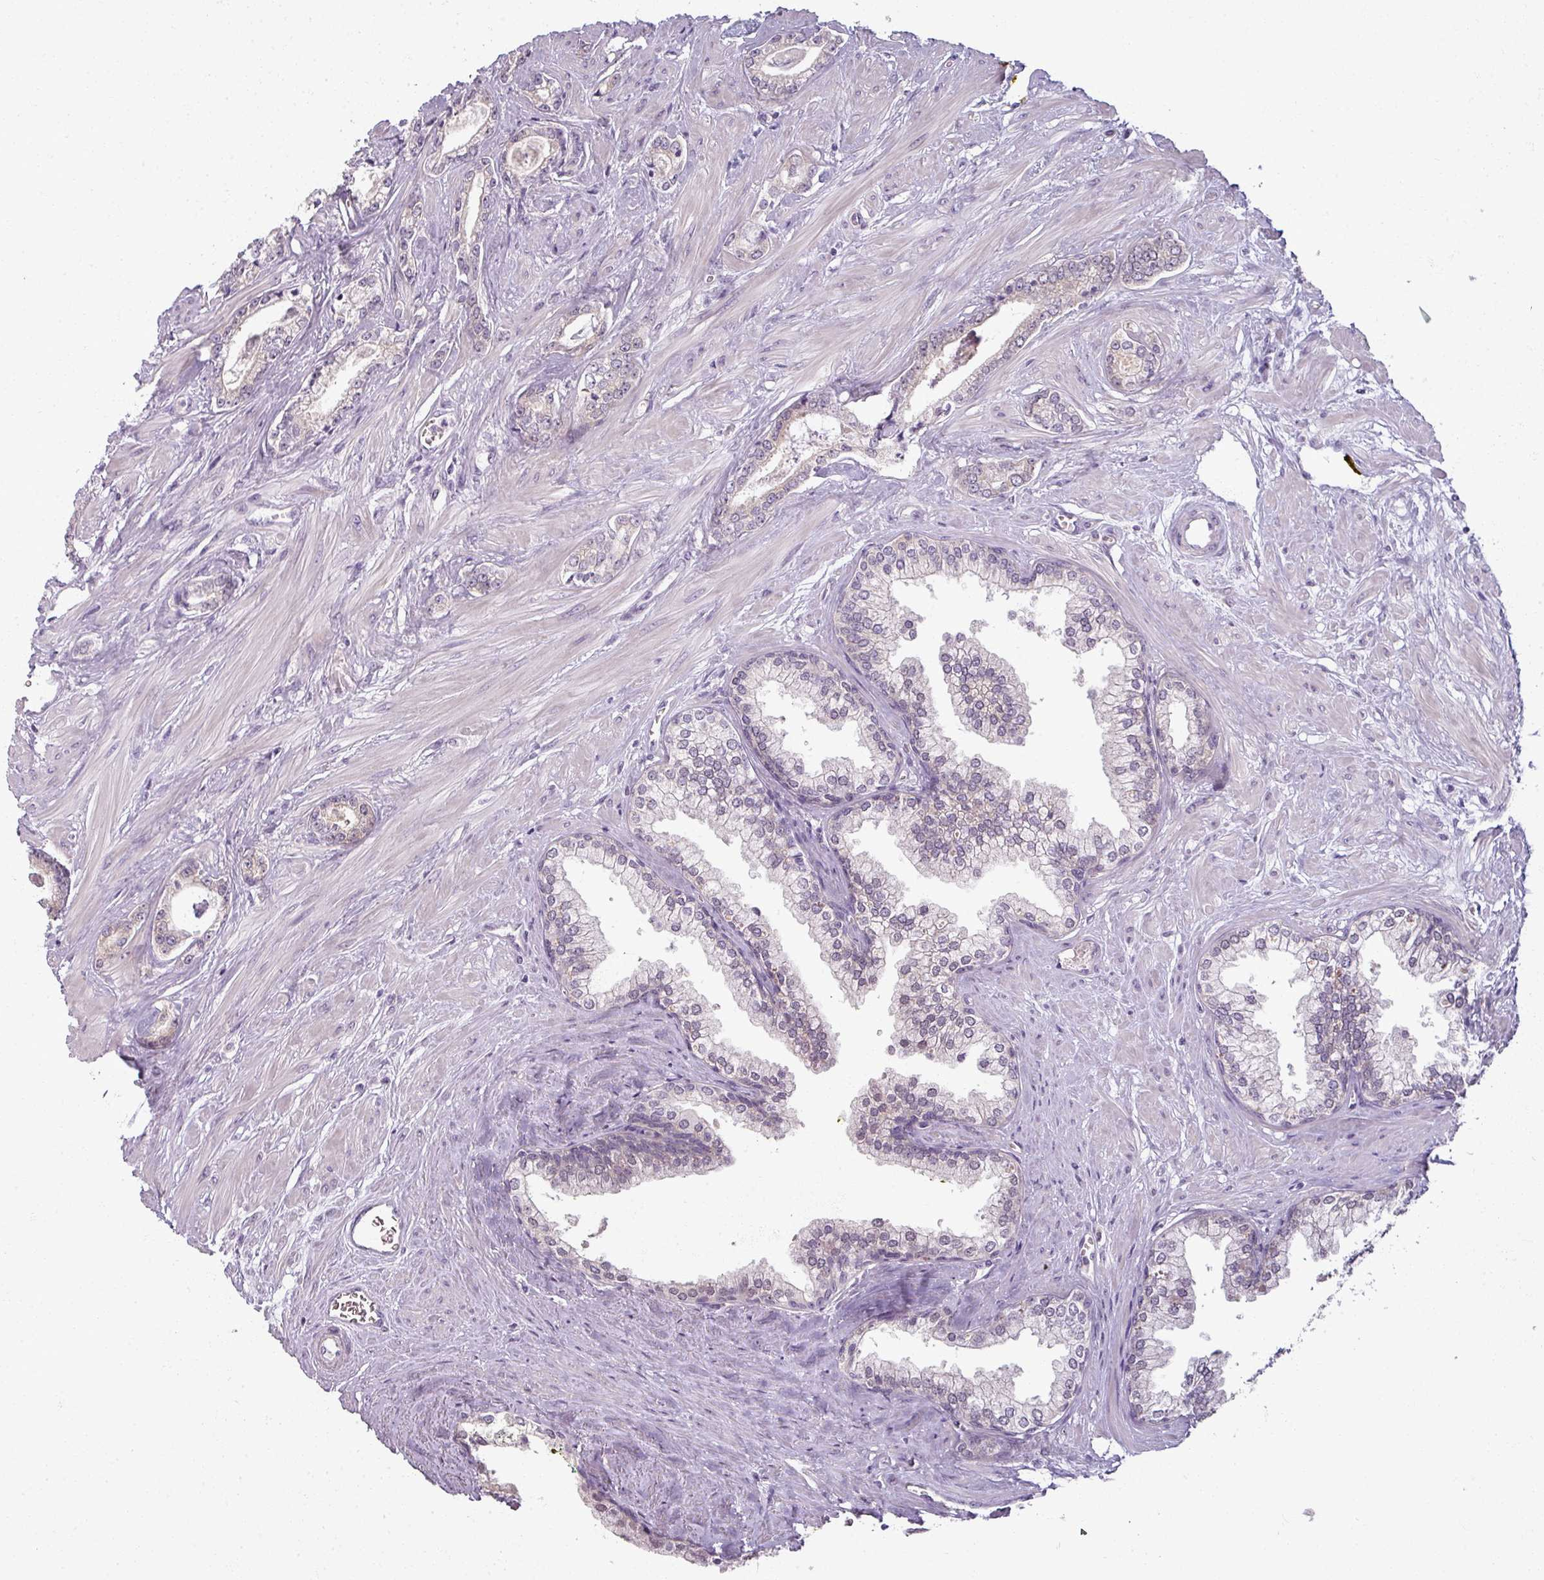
{"staining": {"intensity": "negative", "quantity": "none", "location": "none"}, "tissue": "prostate cancer", "cell_type": "Tumor cells", "image_type": "cancer", "snomed": [{"axis": "morphology", "description": "Adenocarcinoma, Low grade"}, {"axis": "topography", "description": "Prostate"}], "caption": "High power microscopy photomicrograph of an immunohistochemistry (IHC) histopathology image of prostate cancer (adenocarcinoma (low-grade)), revealing no significant staining in tumor cells.", "gene": "MYMK", "patient": {"sex": "male", "age": 60}}